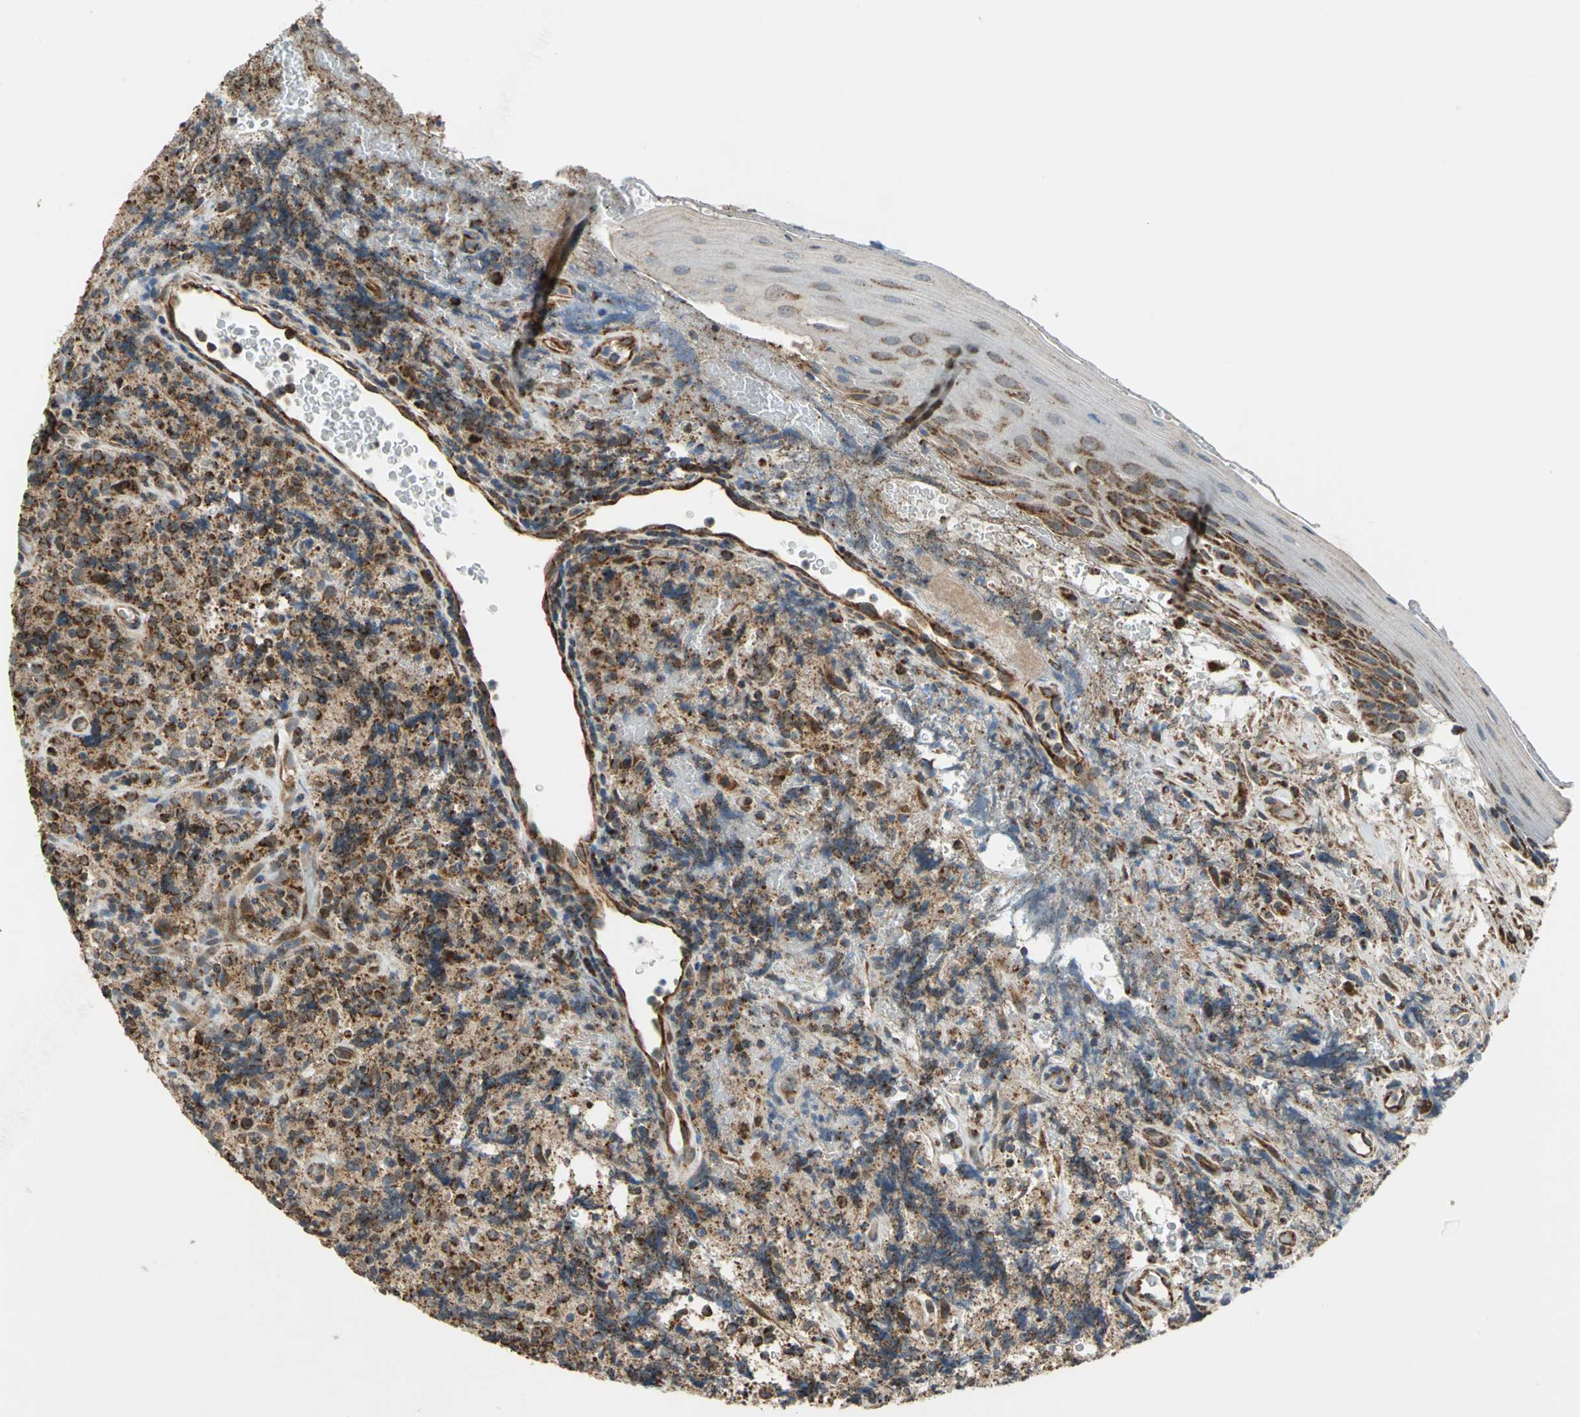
{"staining": {"intensity": "strong", "quantity": ">75%", "location": "cytoplasmic/membranous"}, "tissue": "lymphoma", "cell_type": "Tumor cells", "image_type": "cancer", "snomed": [{"axis": "morphology", "description": "Malignant lymphoma, non-Hodgkin's type, High grade"}, {"axis": "topography", "description": "Tonsil"}], "caption": "This is a micrograph of immunohistochemistry staining of high-grade malignant lymphoma, non-Hodgkin's type, which shows strong expression in the cytoplasmic/membranous of tumor cells.", "gene": "MRPS22", "patient": {"sex": "female", "age": 36}}